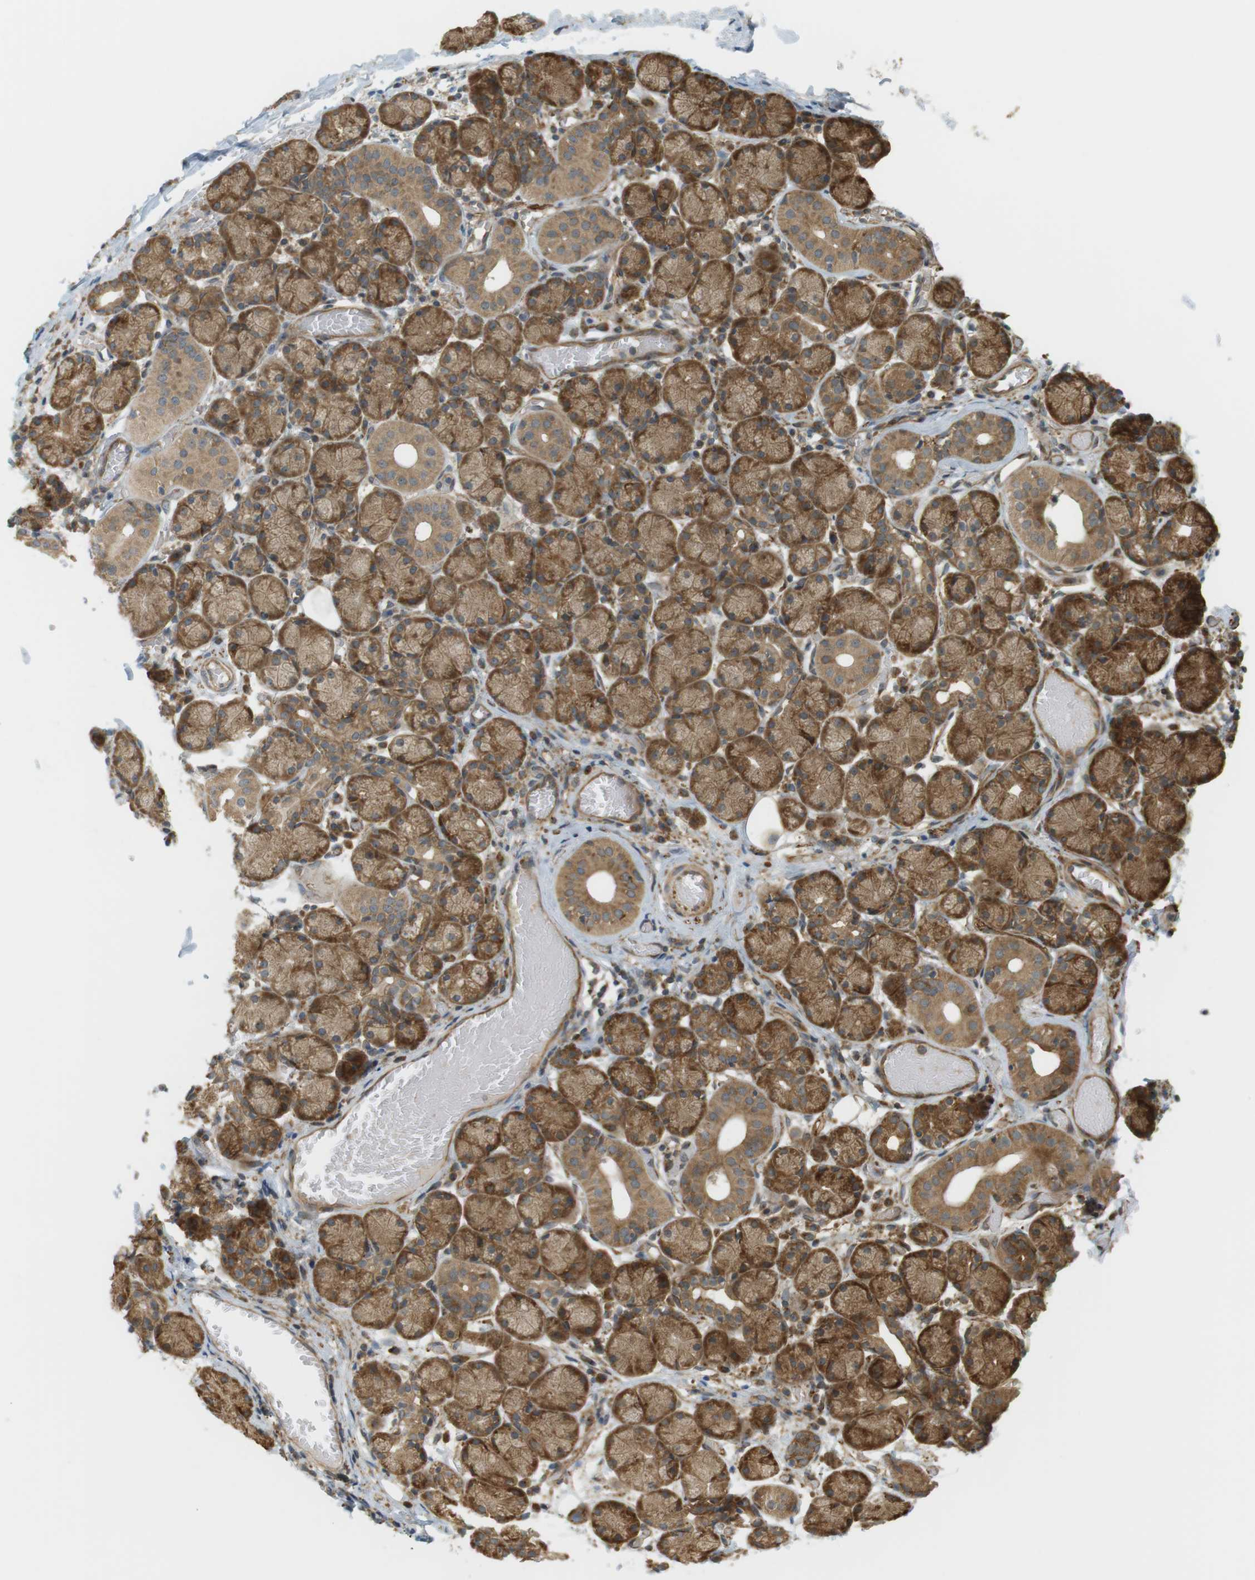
{"staining": {"intensity": "moderate", "quantity": ">75%", "location": "cytoplasmic/membranous"}, "tissue": "salivary gland", "cell_type": "Glandular cells", "image_type": "normal", "snomed": [{"axis": "morphology", "description": "Normal tissue, NOS"}, {"axis": "topography", "description": "Salivary gland"}], "caption": "A micrograph showing moderate cytoplasmic/membranous expression in about >75% of glandular cells in benign salivary gland, as visualized by brown immunohistochemical staining.", "gene": "PA2G4", "patient": {"sex": "female", "age": 24}}